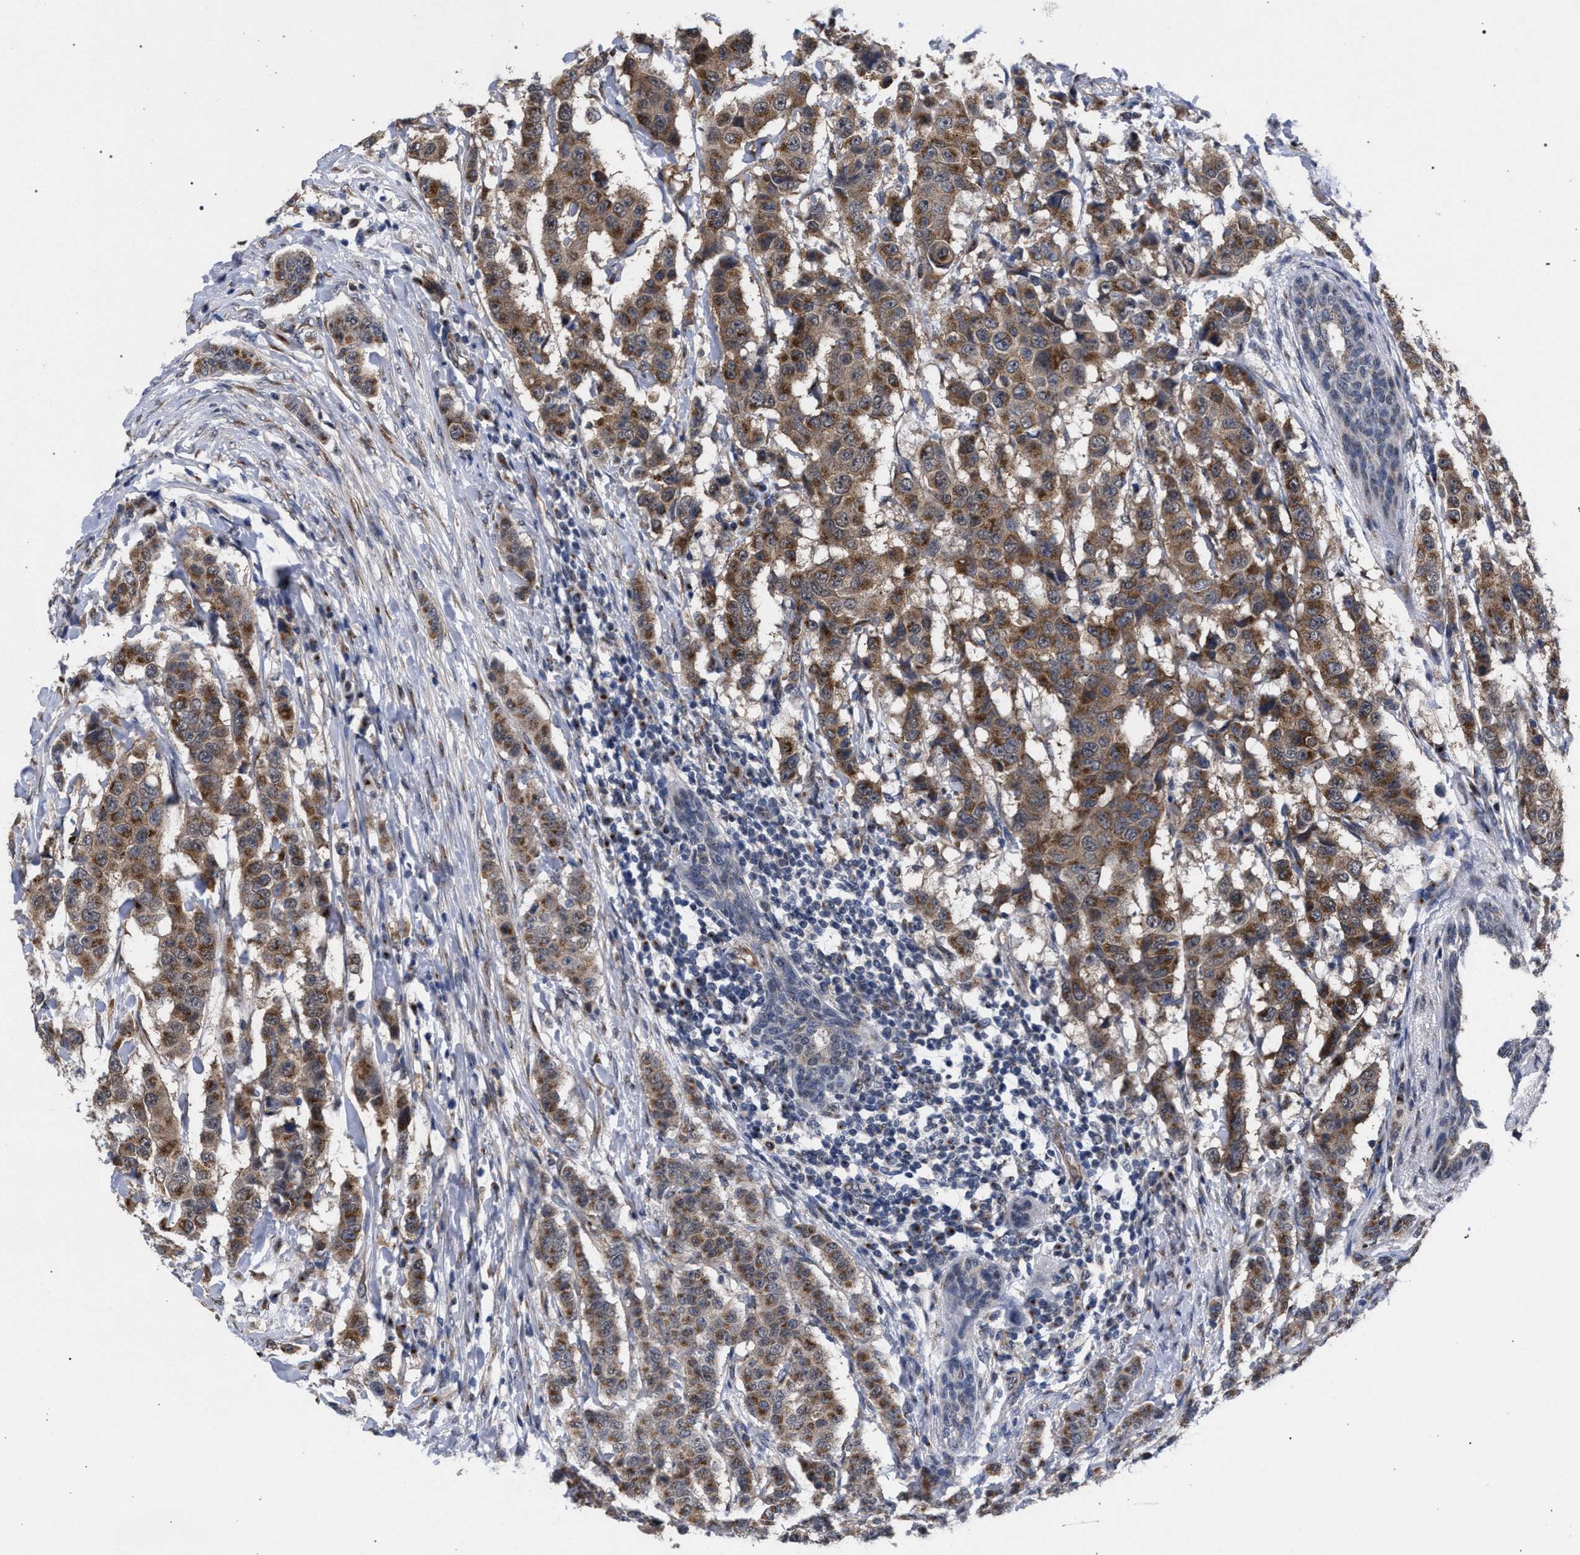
{"staining": {"intensity": "moderate", "quantity": ">75%", "location": "cytoplasmic/membranous"}, "tissue": "breast cancer", "cell_type": "Tumor cells", "image_type": "cancer", "snomed": [{"axis": "morphology", "description": "Duct carcinoma"}, {"axis": "topography", "description": "Breast"}], "caption": "Immunohistochemical staining of breast cancer (intraductal carcinoma) demonstrates moderate cytoplasmic/membranous protein positivity in approximately >75% of tumor cells.", "gene": "GOLGA2", "patient": {"sex": "female", "age": 40}}